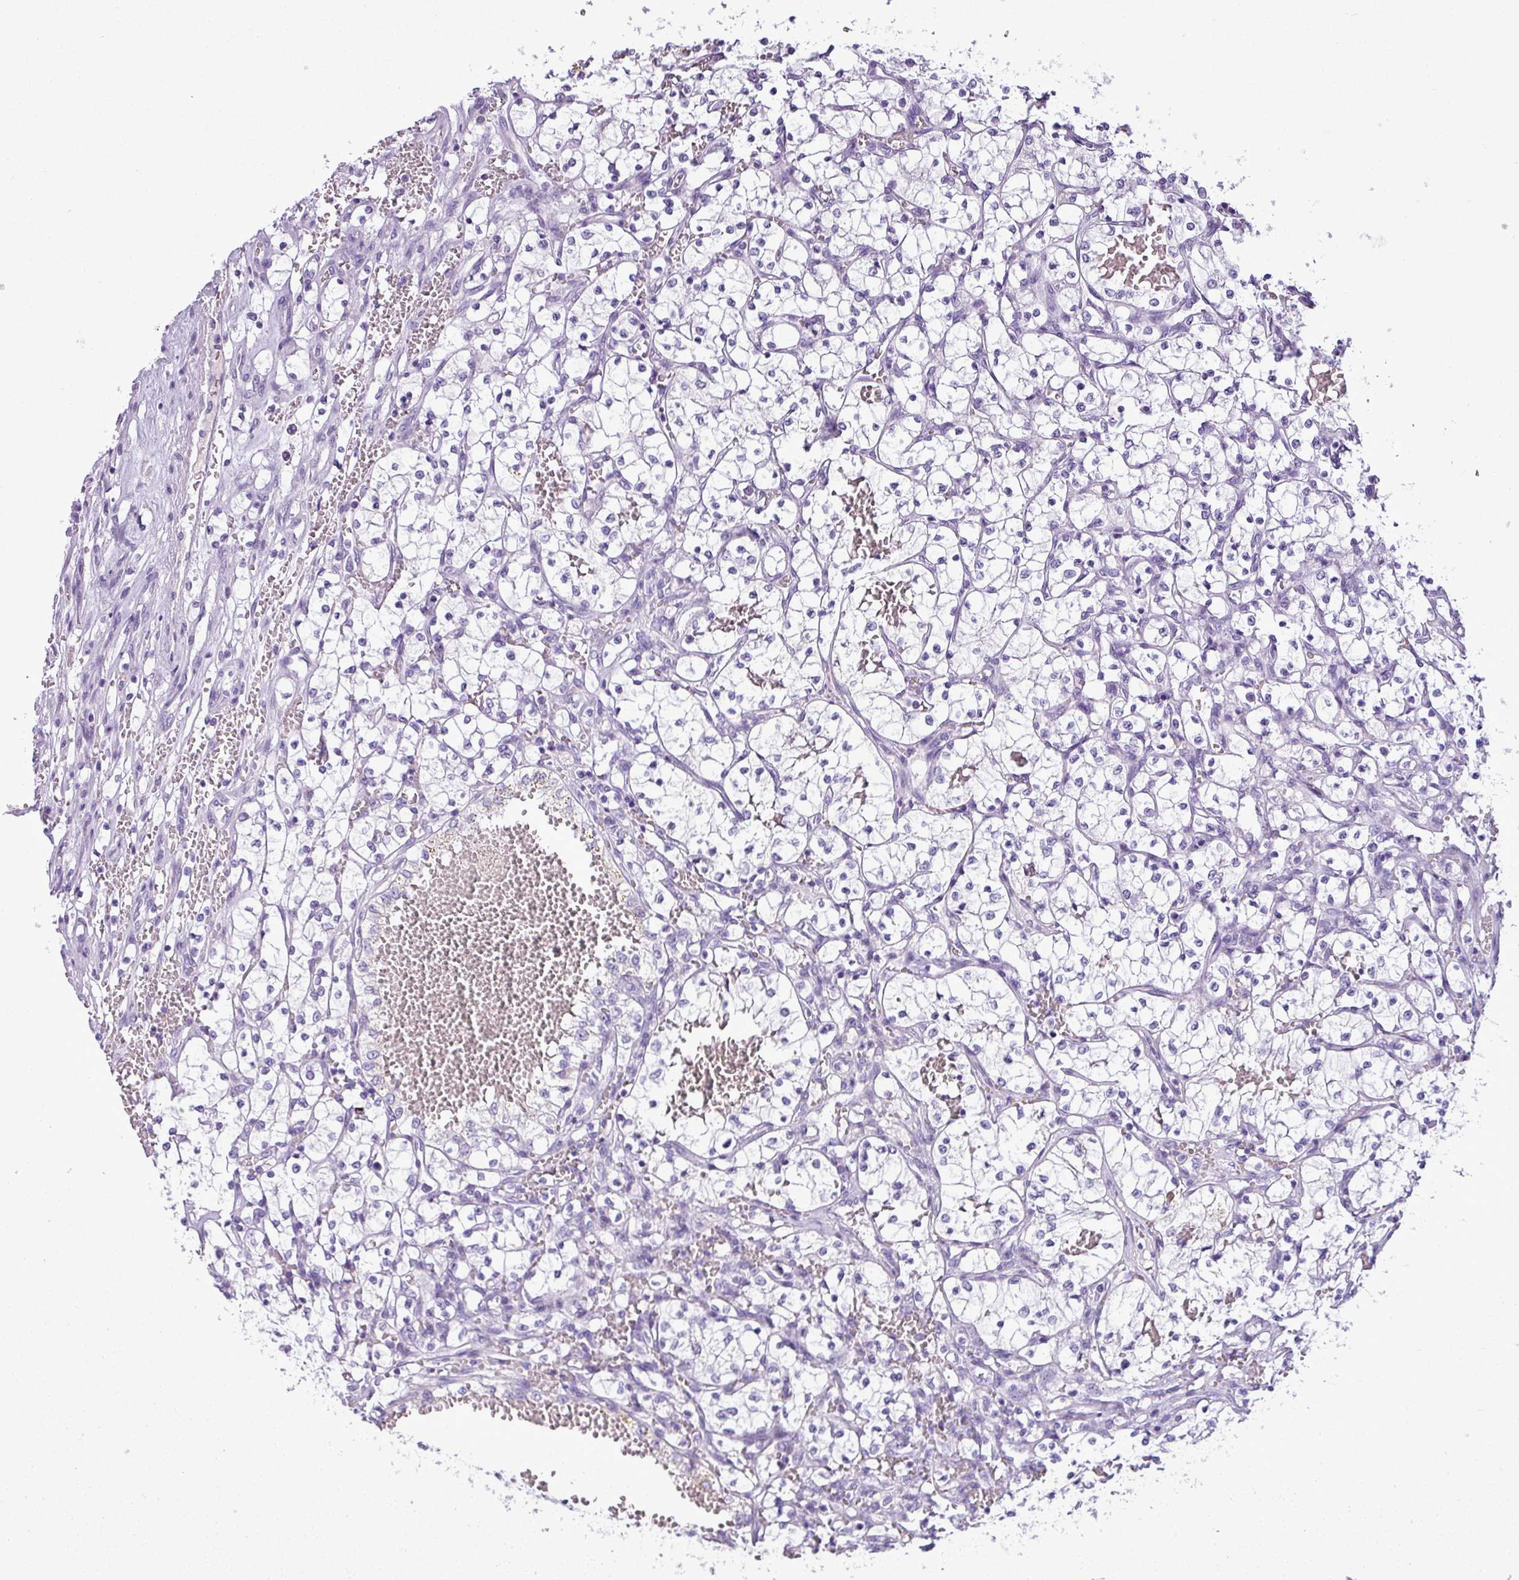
{"staining": {"intensity": "negative", "quantity": "none", "location": "none"}, "tissue": "renal cancer", "cell_type": "Tumor cells", "image_type": "cancer", "snomed": [{"axis": "morphology", "description": "Adenocarcinoma, NOS"}, {"axis": "topography", "description": "Kidney"}], "caption": "The IHC image has no significant staining in tumor cells of adenocarcinoma (renal) tissue. (DAB immunohistochemistry (IHC), high magnification).", "gene": "IL17A", "patient": {"sex": "female", "age": 69}}